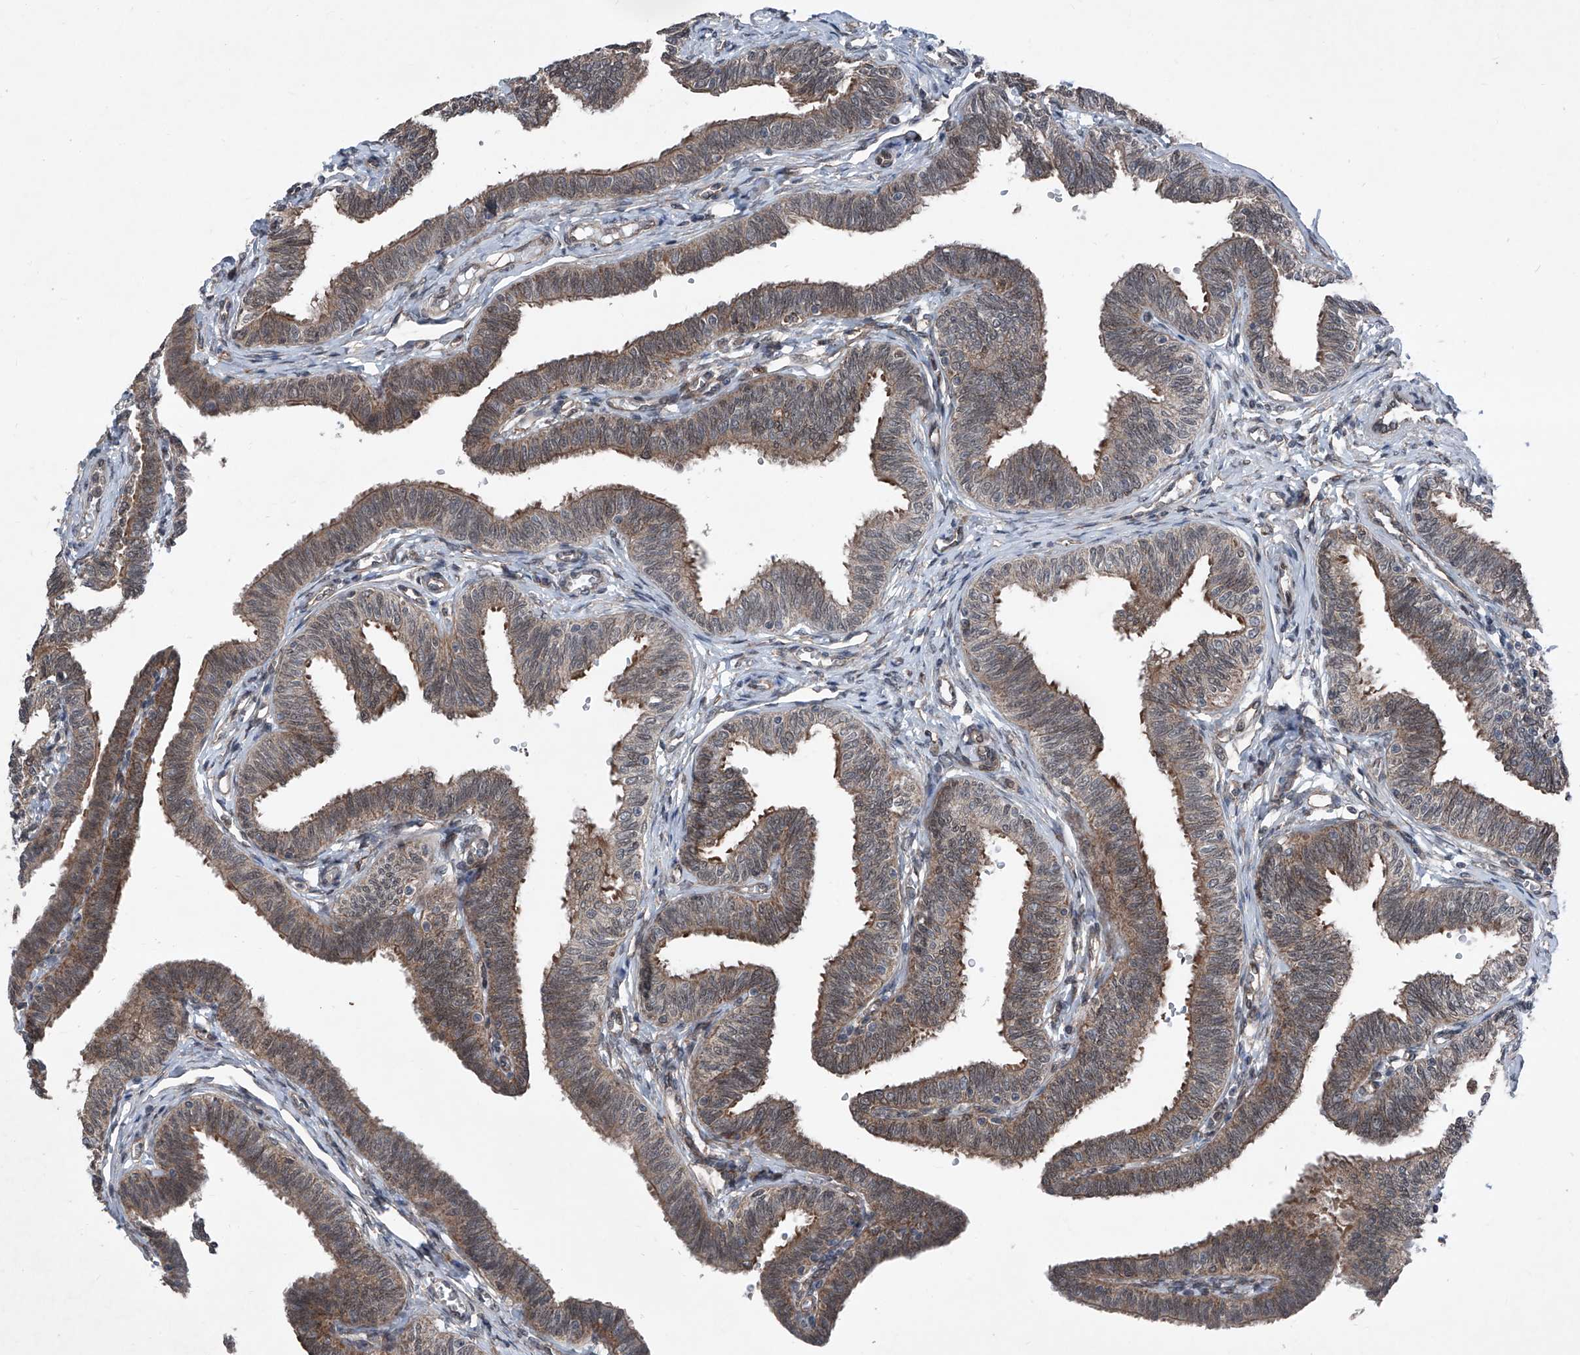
{"staining": {"intensity": "moderate", "quantity": ">75%", "location": "cytoplasmic/membranous"}, "tissue": "fallopian tube", "cell_type": "Glandular cells", "image_type": "normal", "snomed": [{"axis": "morphology", "description": "Normal tissue, NOS"}, {"axis": "topography", "description": "Fallopian tube"}, {"axis": "topography", "description": "Ovary"}], "caption": "An immunohistochemistry (IHC) image of unremarkable tissue is shown. Protein staining in brown shows moderate cytoplasmic/membranous positivity in fallopian tube within glandular cells. Using DAB (3,3'-diaminobenzidine) (brown) and hematoxylin (blue) stains, captured at high magnification using brightfield microscopy.", "gene": "COA7", "patient": {"sex": "female", "age": 23}}